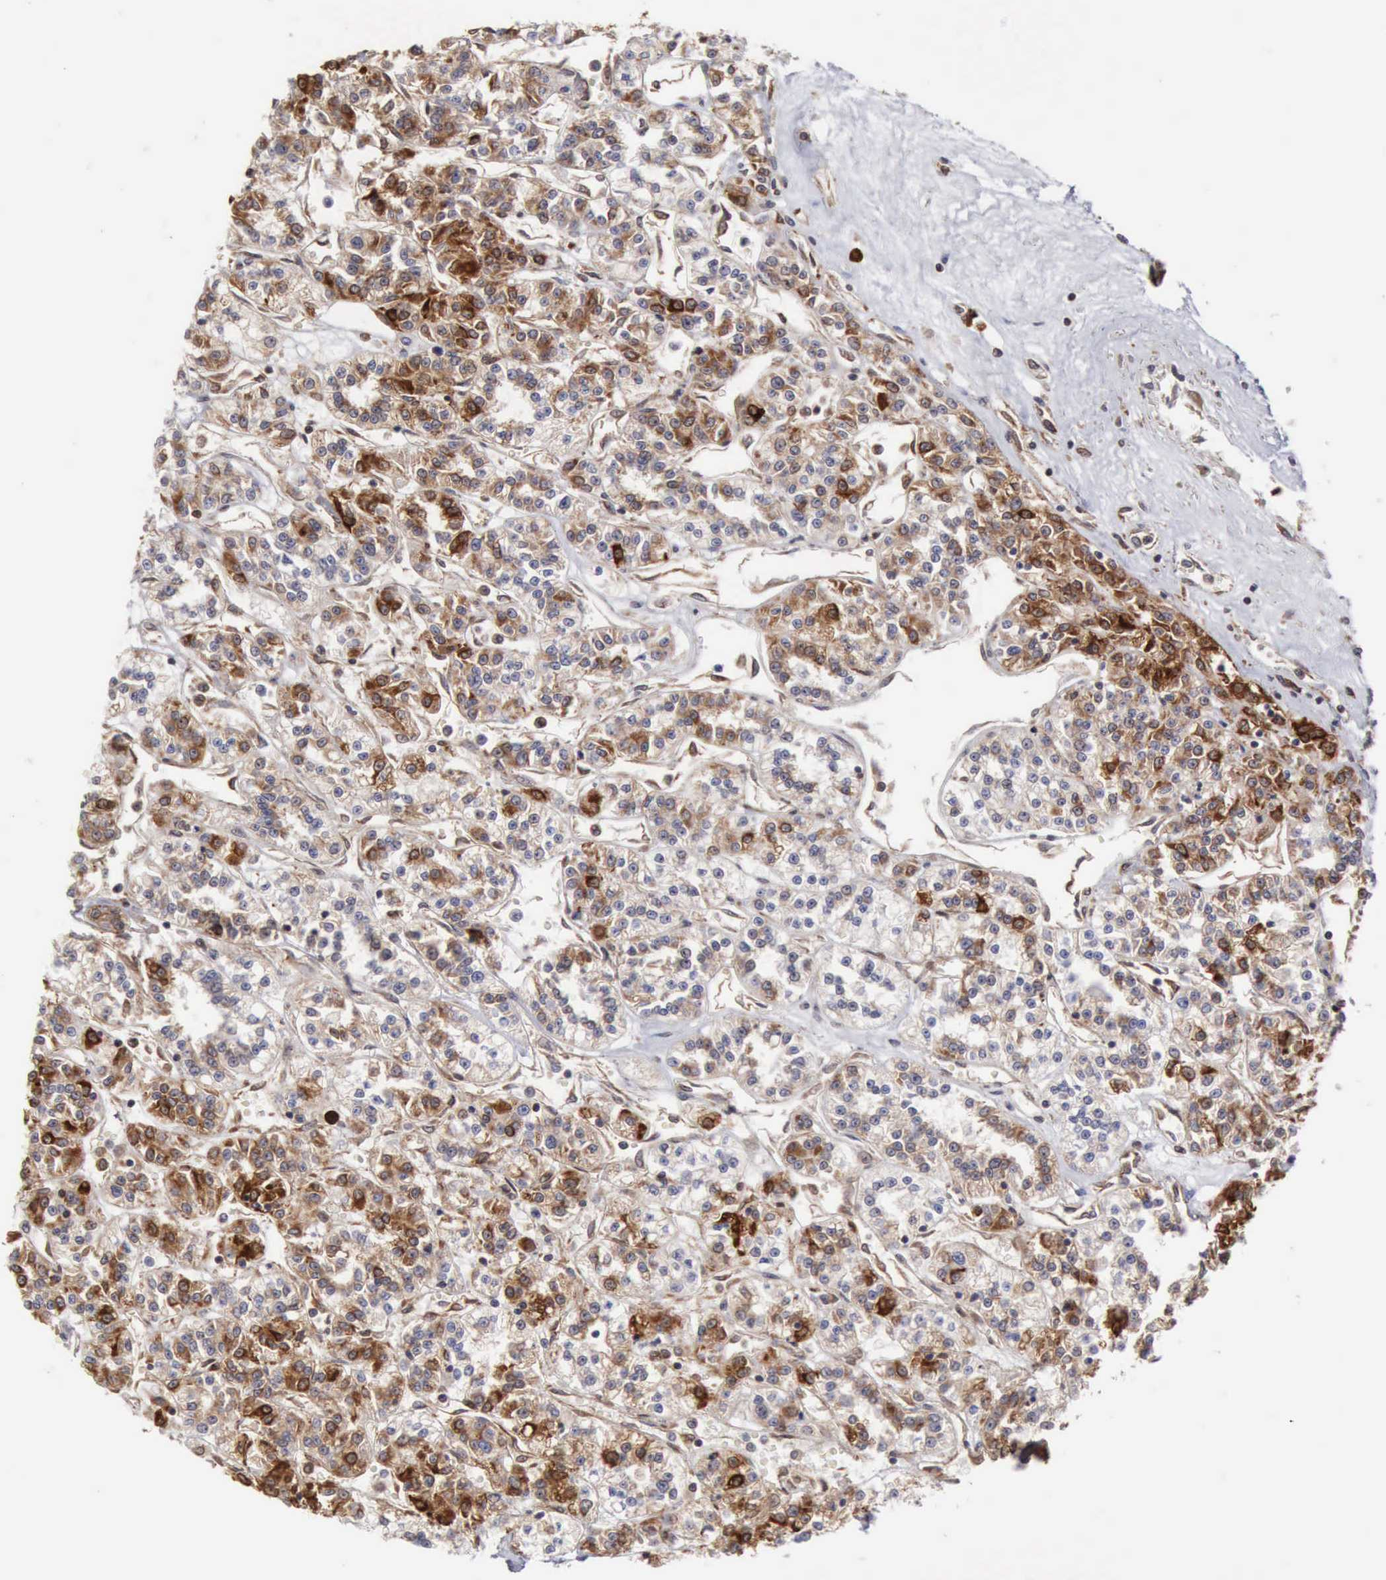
{"staining": {"intensity": "moderate", "quantity": ">75%", "location": "cytoplasmic/membranous"}, "tissue": "renal cancer", "cell_type": "Tumor cells", "image_type": "cancer", "snomed": [{"axis": "morphology", "description": "Adenocarcinoma, NOS"}, {"axis": "topography", "description": "Kidney"}], "caption": "Approximately >75% of tumor cells in human adenocarcinoma (renal) display moderate cytoplasmic/membranous protein positivity as visualized by brown immunohistochemical staining.", "gene": "APOL2", "patient": {"sex": "female", "age": 76}}